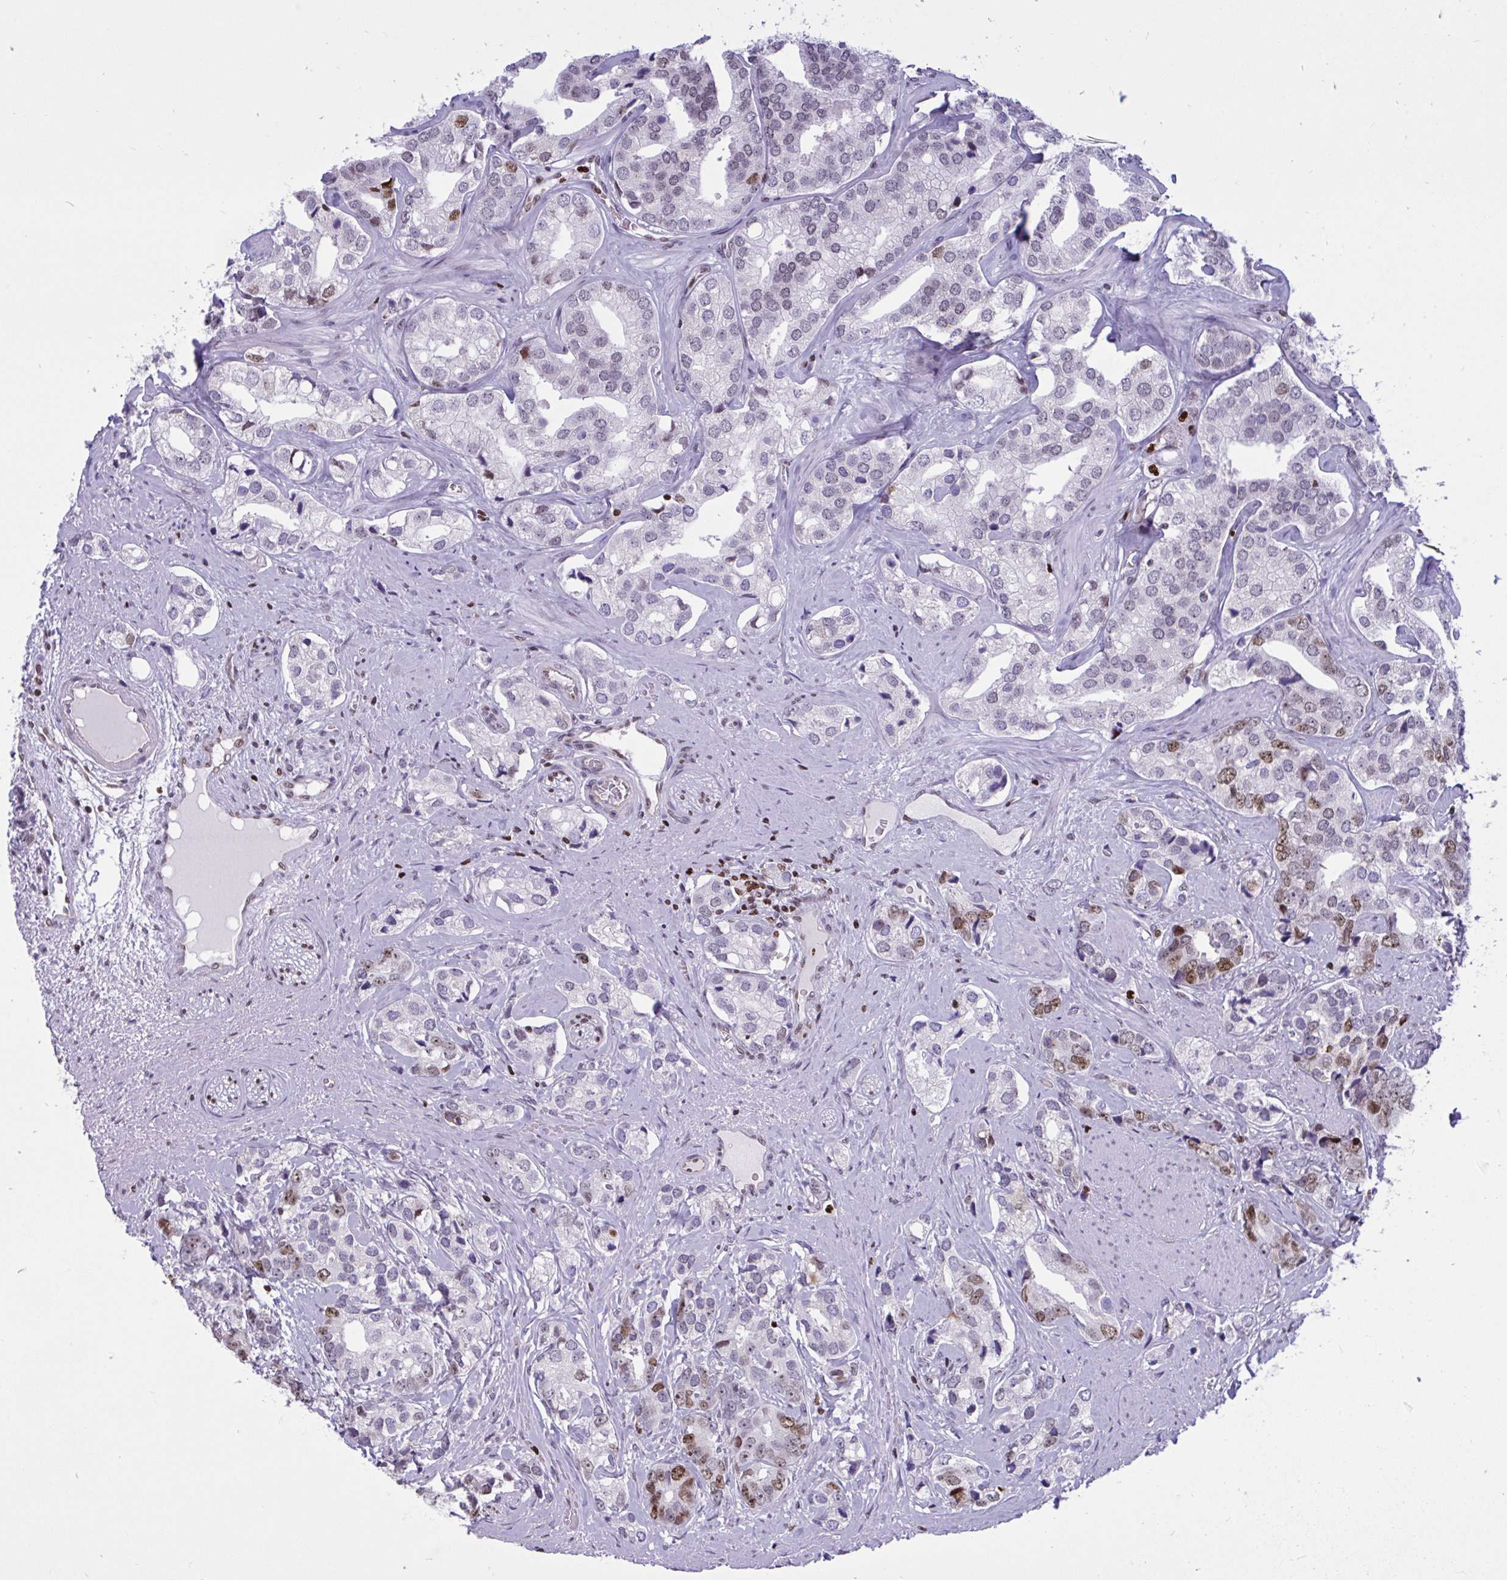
{"staining": {"intensity": "moderate", "quantity": "<25%", "location": "nuclear"}, "tissue": "prostate cancer", "cell_type": "Tumor cells", "image_type": "cancer", "snomed": [{"axis": "morphology", "description": "Adenocarcinoma, High grade"}, {"axis": "topography", "description": "Prostate"}], "caption": "Immunohistochemical staining of human prostate adenocarcinoma (high-grade) exhibits low levels of moderate nuclear protein positivity in about <25% of tumor cells.", "gene": "HMGB2", "patient": {"sex": "male", "age": 58}}